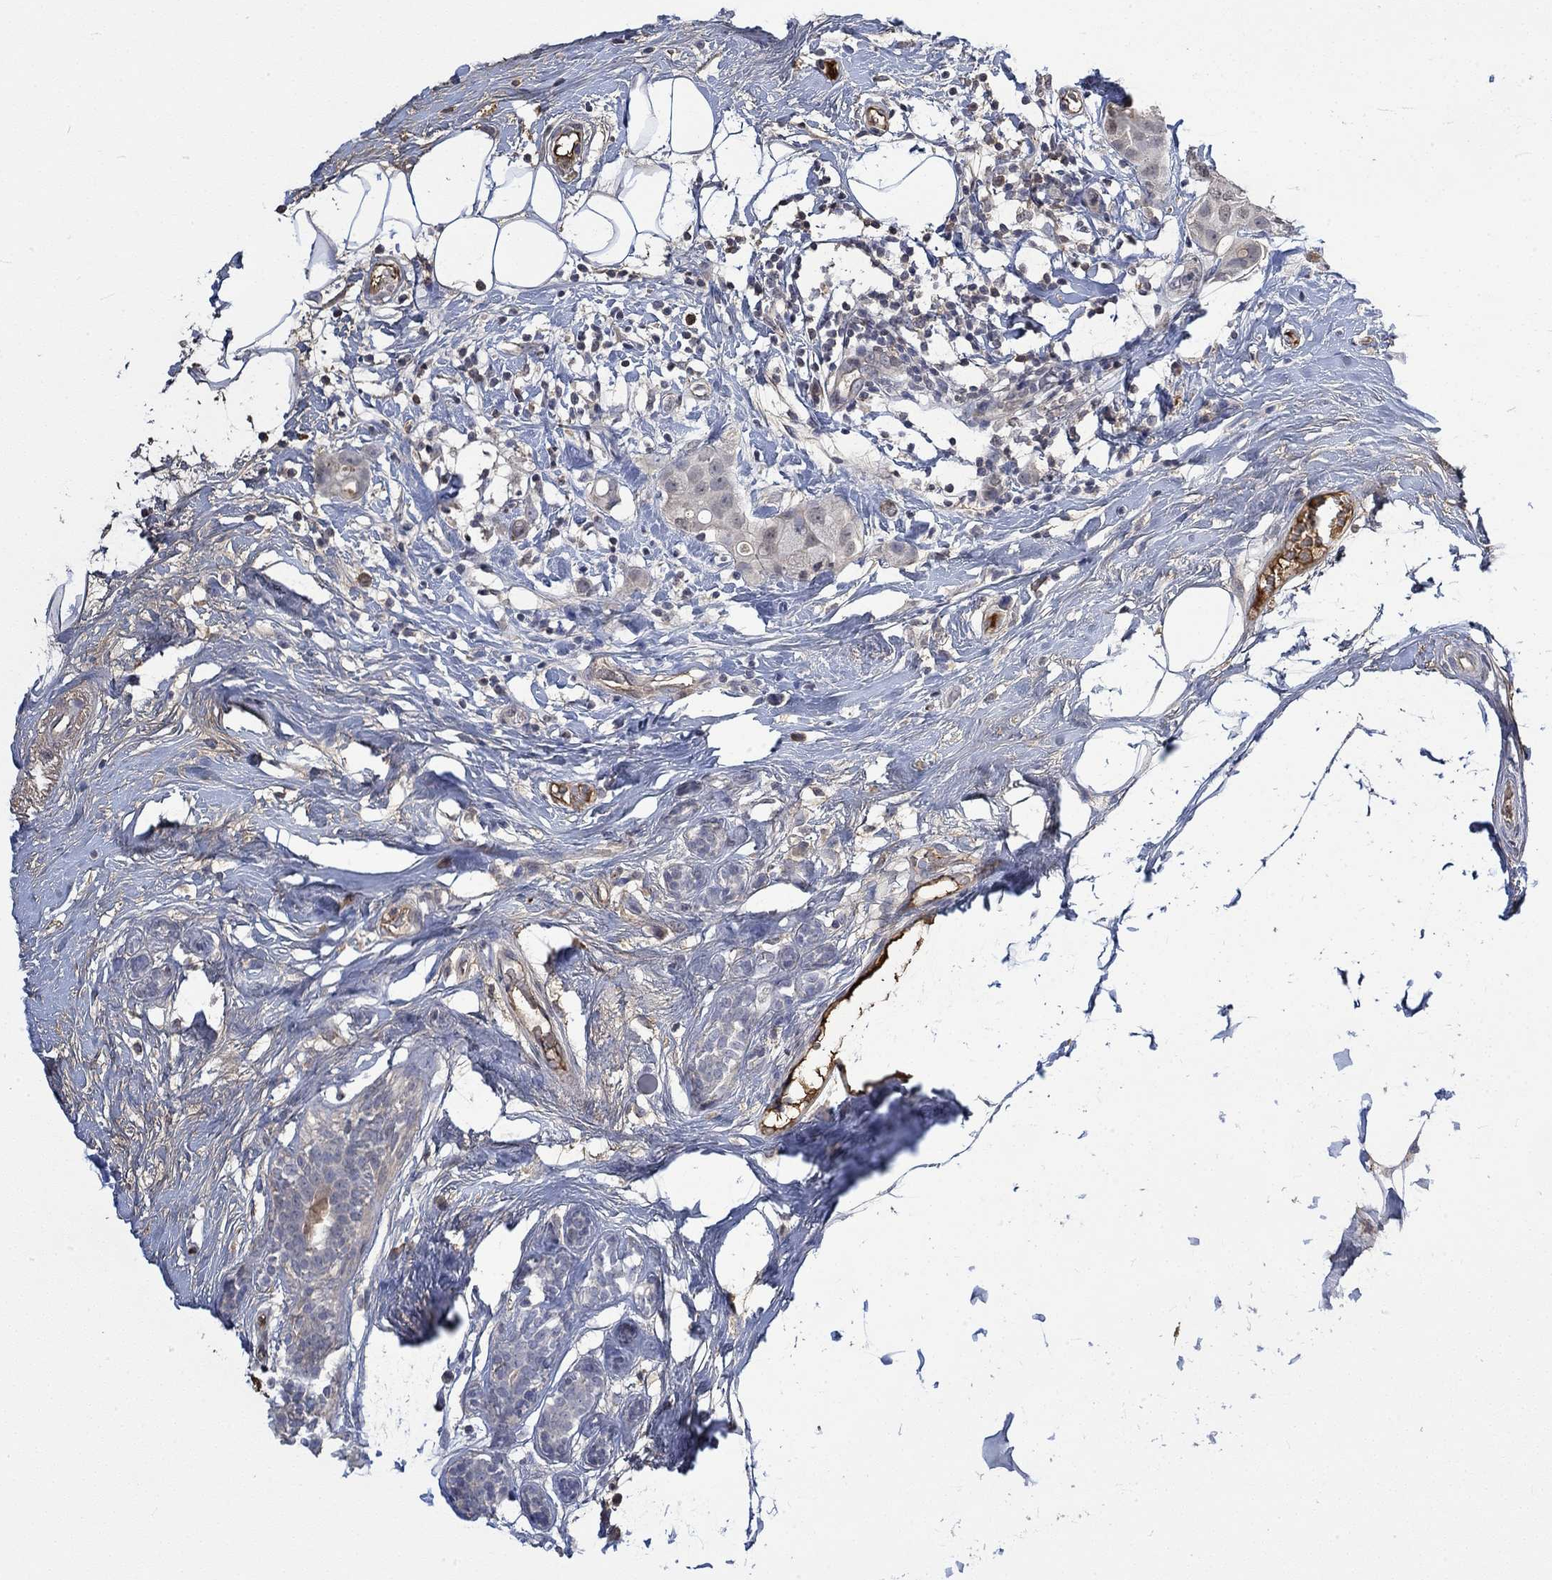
{"staining": {"intensity": "negative", "quantity": "none", "location": "none"}, "tissue": "breast cancer", "cell_type": "Tumor cells", "image_type": "cancer", "snomed": [{"axis": "morphology", "description": "Duct carcinoma"}, {"axis": "topography", "description": "Breast"}], "caption": "Tumor cells show no significant protein expression in breast cancer (invasive ductal carcinoma).", "gene": "MSTN", "patient": {"sex": "female", "age": 45}}